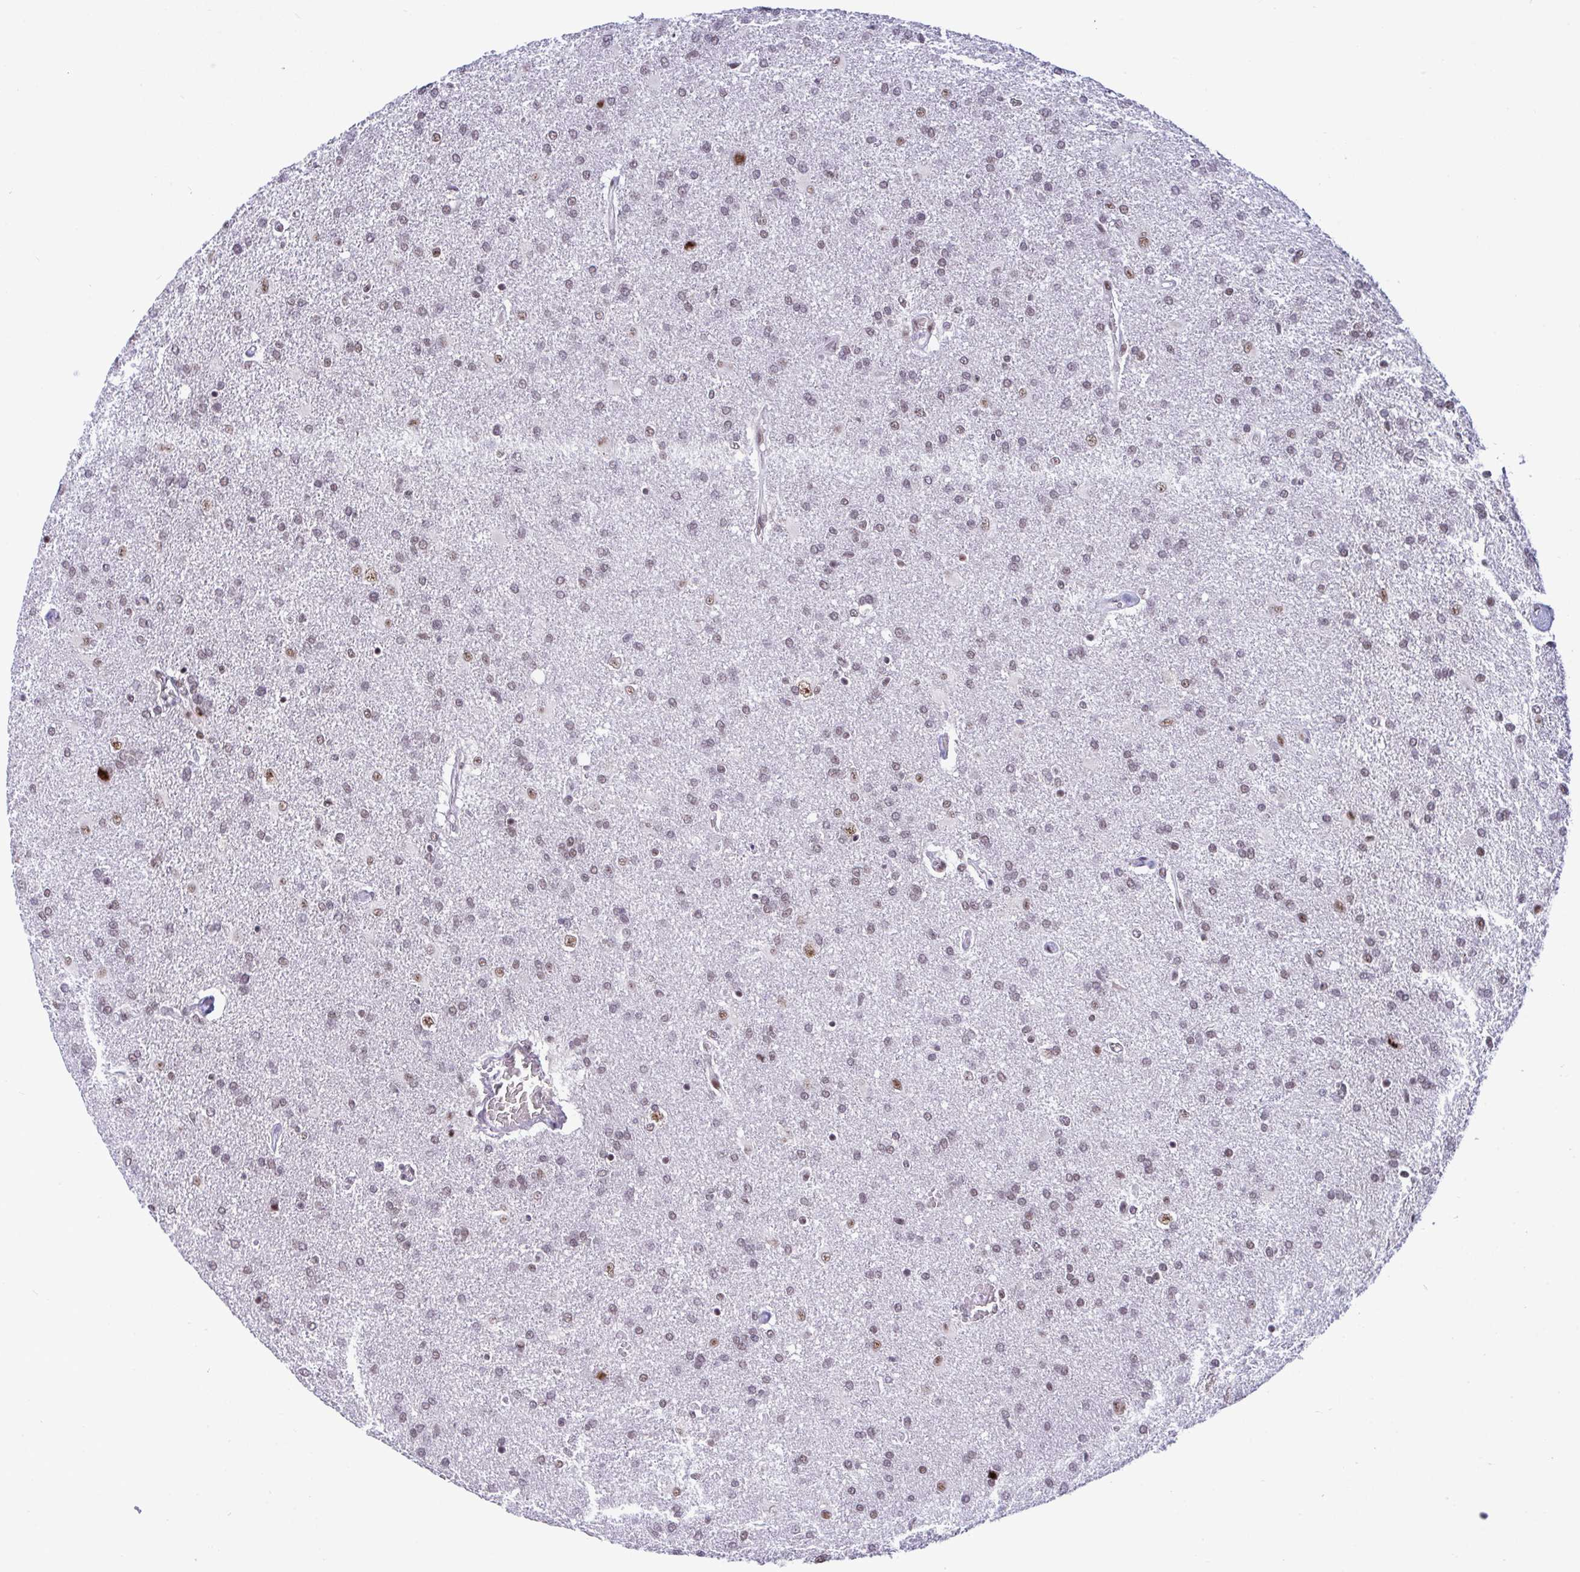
{"staining": {"intensity": "moderate", "quantity": "<25%", "location": "nuclear"}, "tissue": "glioma", "cell_type": "Tumor cells", "image_type": "cancer", "snomed": [{"axis": "morphology", "description": "Glioma, malignant, High grade"}, {"axis": "topography", "description": "Brain"}], "caption": "Moderate nuclear staining for a protein is present in approximately <25% of tumor cells of glioma using immunohistochemistry (IHC).", "gene": "WBP11", "patient": {"sex": "male", "age": 68}}